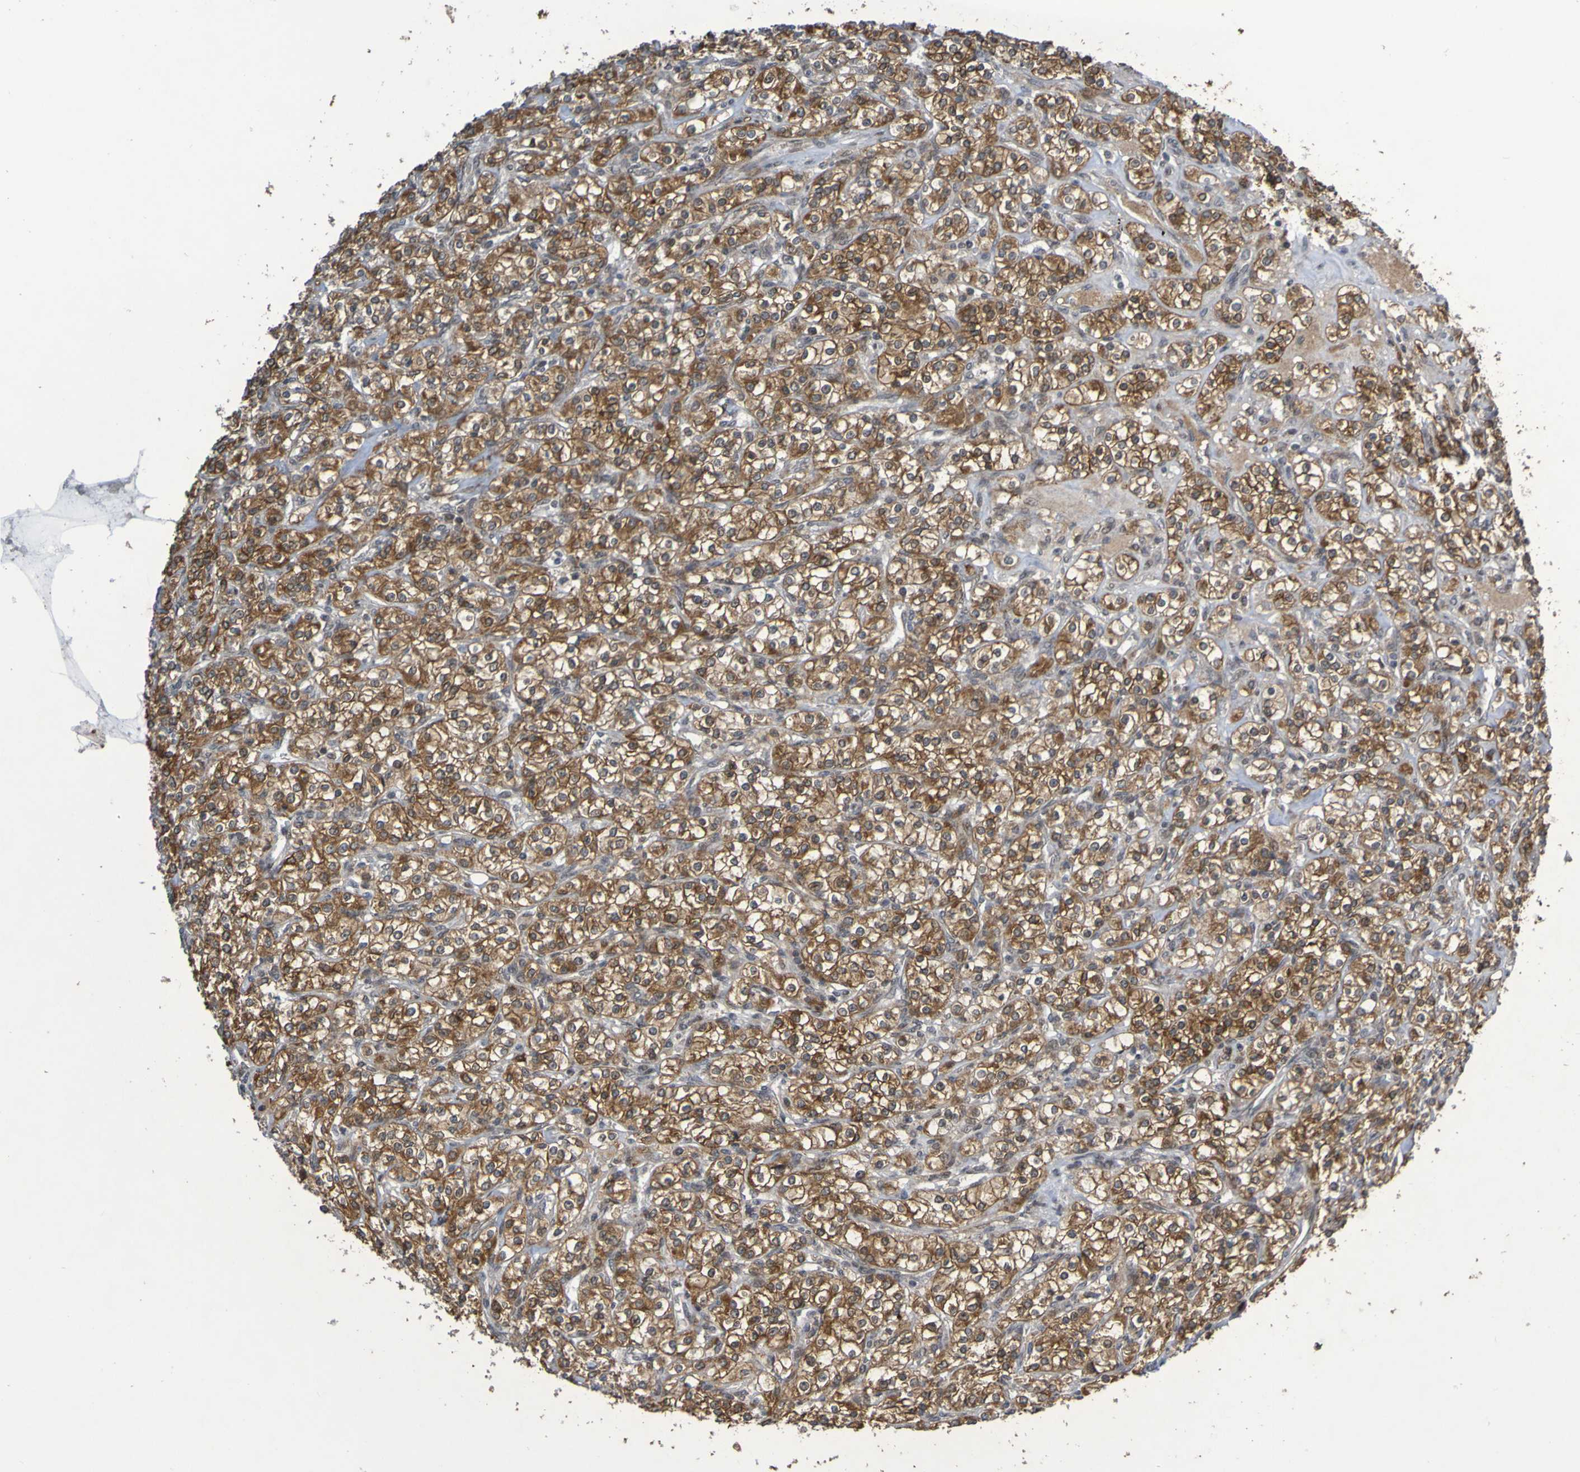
{"staining": {"intensity": "strong", "quantity": ">75%", "location": "cytoplasmic/membranous"}, "tissue": "renal cancer", "cell_type": "Tumor cells", "image_type": "cancer", "snomed": [{"axis": "morphology", "description": "Adenocarcinoma, NOS"}, {"axis": "topography", "description": "Kidney"}], "caption": "Human renal cancer (adenocarcinoma) stained with a protein marker shows strong staining in tumor cells.", "gene": "ITLN1", "patient": {"sex": "male", "age": 77}}